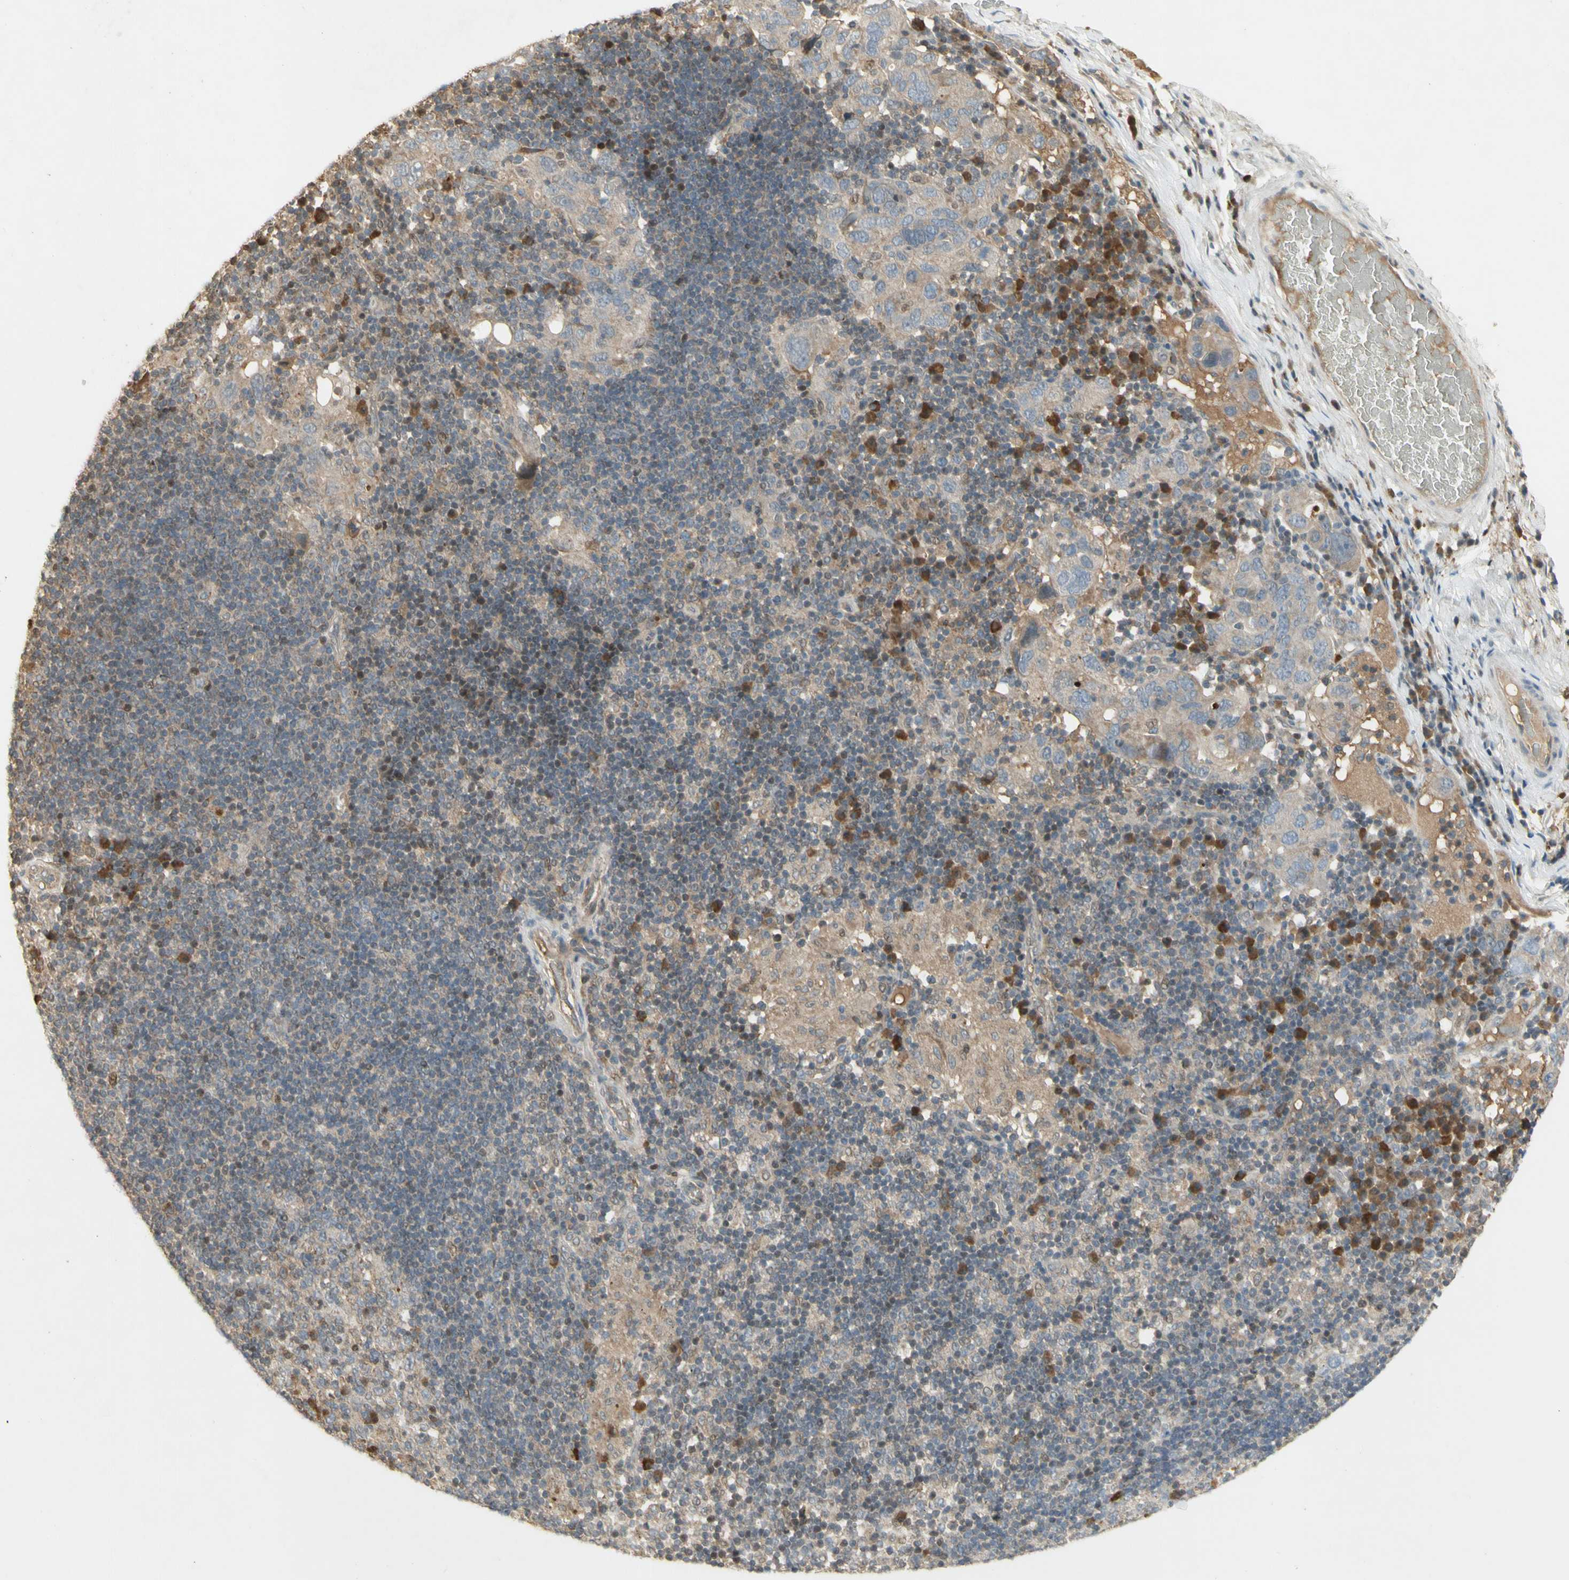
{"staining": {"intensity": "moderate", "quantity": ">75%", "location": "cytoplasmic/membranous"}, "tissue": "adipose tissue", "cell_type": "Adipocytes", "image_type": "normal", "snomed": [{"axis": "morphology", "description": "Normal tissue, NOS"}, {"axis": "morphology", "description": "Adenocarcinoma, NOS"}, {"axis": "topography", "description": "Esophagus"}], "caption": "Immunohistochemical staining of normal human adipose tissue exhibits >75% levels of moderate cytoplasmic/membranous protein expression in about >75% of adipocytes. The staining was performed using DAB to visualize the protein expression in brown, while the nuclei were stained in blue with hematoxylin (Magnification: 20x).", "gene": "NRG4", "patient": {"sex": "male", "age": 62}}